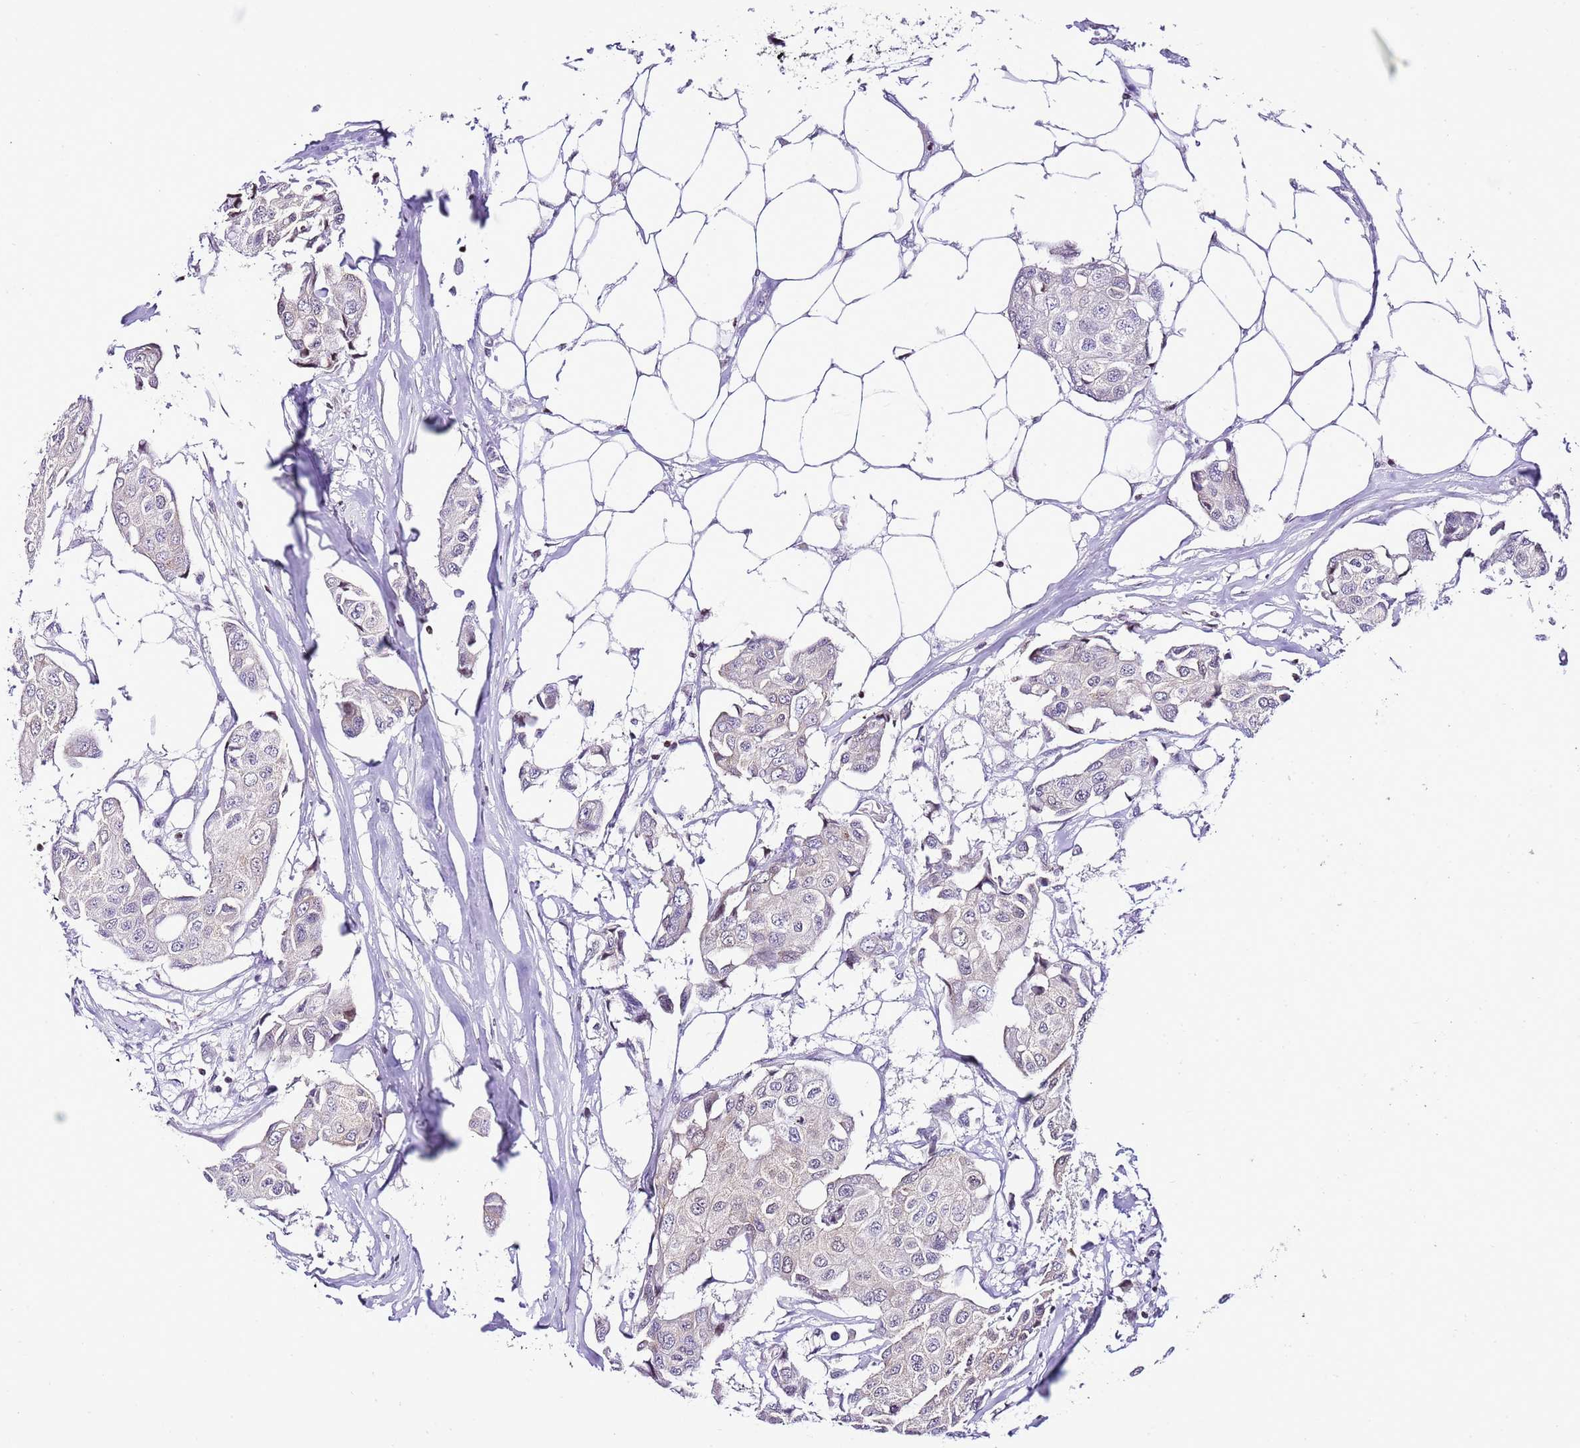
{"staining": {"intensity": "negative", "quantity": "none", "location": "none"}, "tissue": "breast cancer", "cell_type": "Tumor cells", "image_type": "cancer", "snomed": [{"axis": "morphology", "description": "Duct carcinoma"}, {"axis": "topography", "description": "Breast"}, {"axis": "topography", "description": "Lymph node"}], "caption": "Immunohistochemistry of human breast cancer demonstrates no positivity in tumor cells.", "gene": "PRR15", "patient": {"sex": "female", "age": 80}}